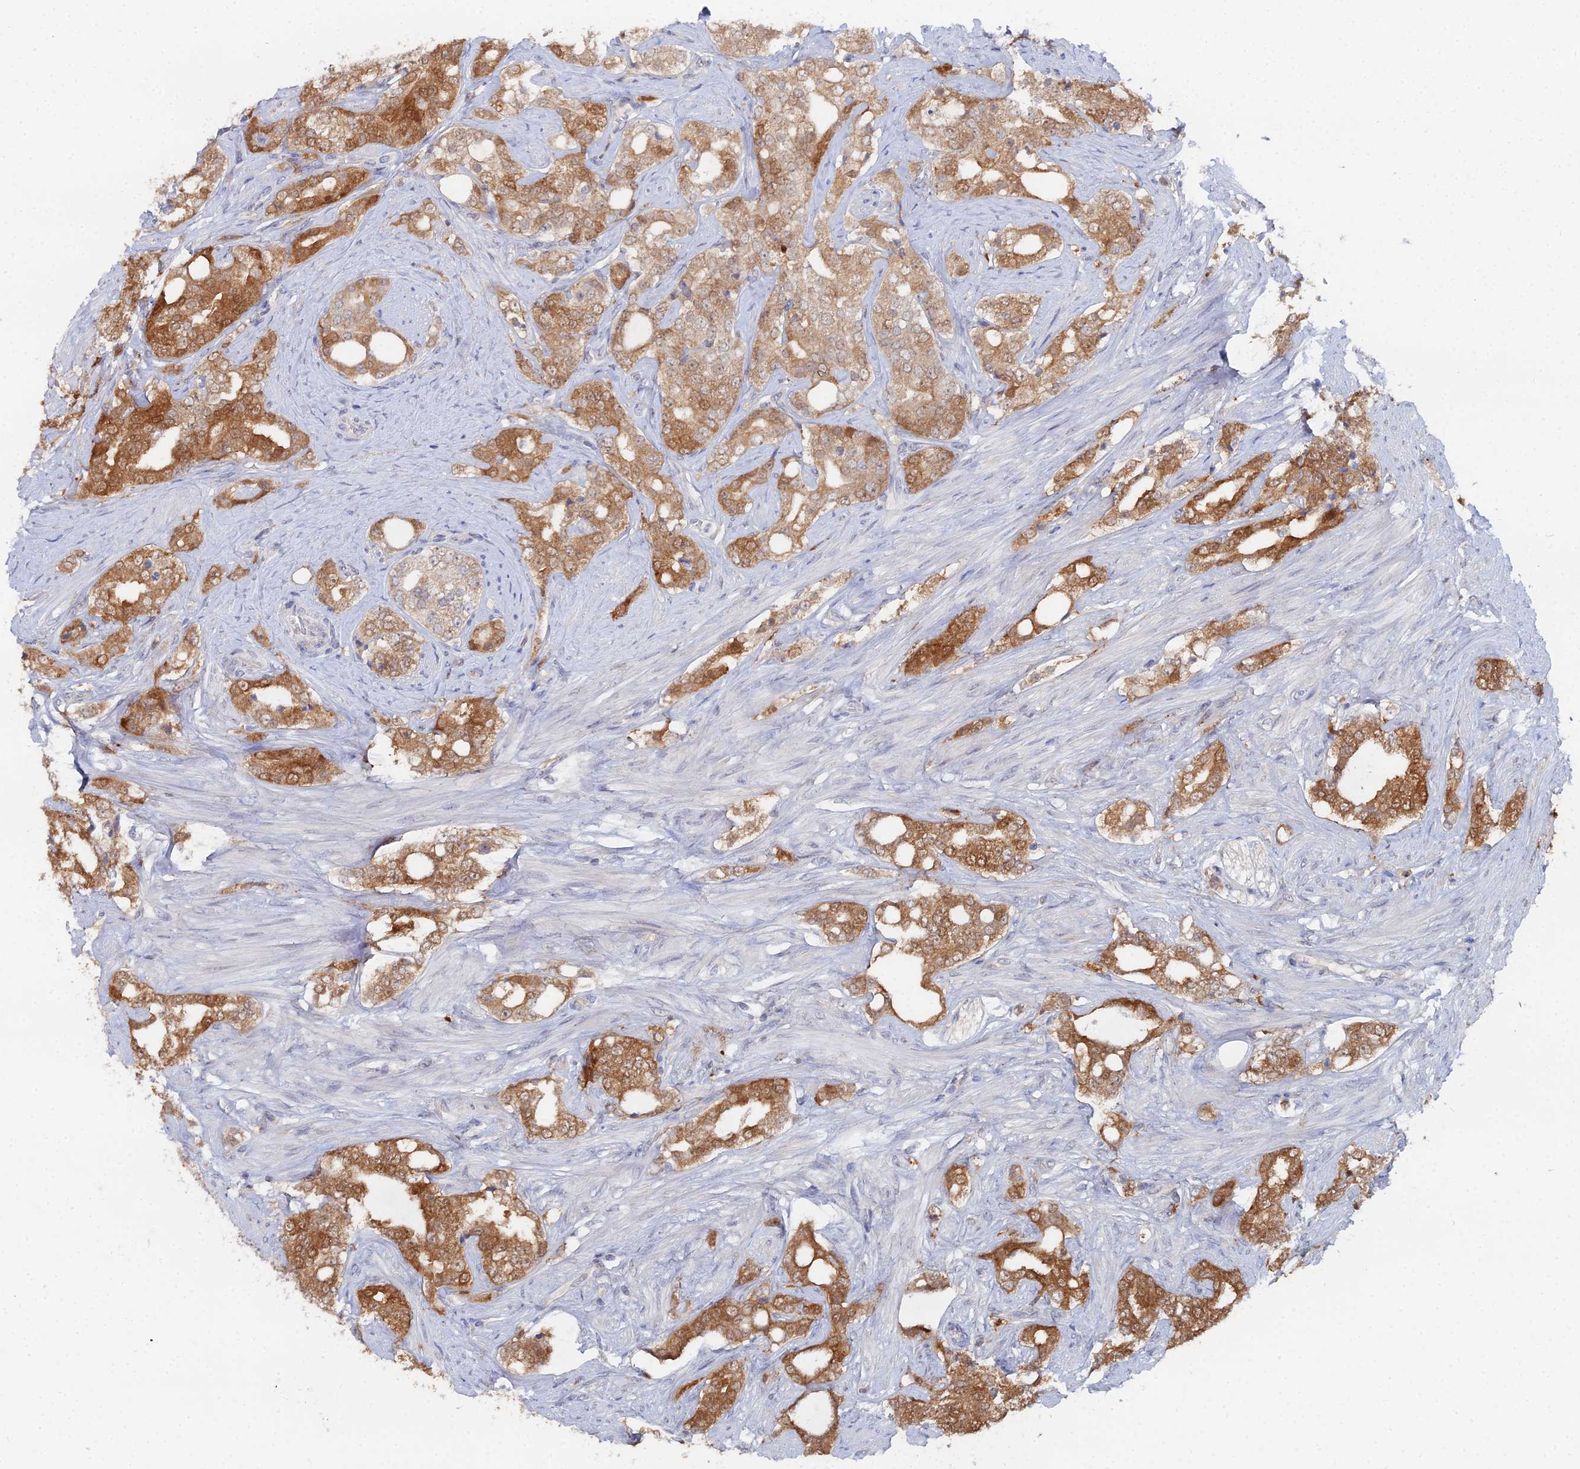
{"staining": {"intensity": "moderate", "quantity": ">75%", "location": "cytoplasmic/membranous"}, "tissue": "prostate cancer", "cell_type": "Tumor cells", "image_type": "cancer", "snomed": [{"axis": "morphology", "description": "Adenocarcinoma, High grade"}, {"axis": "topography", "description": "Prostate"}], "caption": "Immunohistochemistry (IHC) of human prostate cancer (adenocarcinoma (high-grade)) shows medium levels of moderate cytoplasmic/membranous staining in about >75% of tumor cells. The protein of interest is stained brown, and the nuclei are stained in blue (DAB (3,3'-diaminobenzidine) IHC with brightfield microscopy, high magnification).", "gene": "THAP4", "patient": {"sex": "male", "age": 64}}